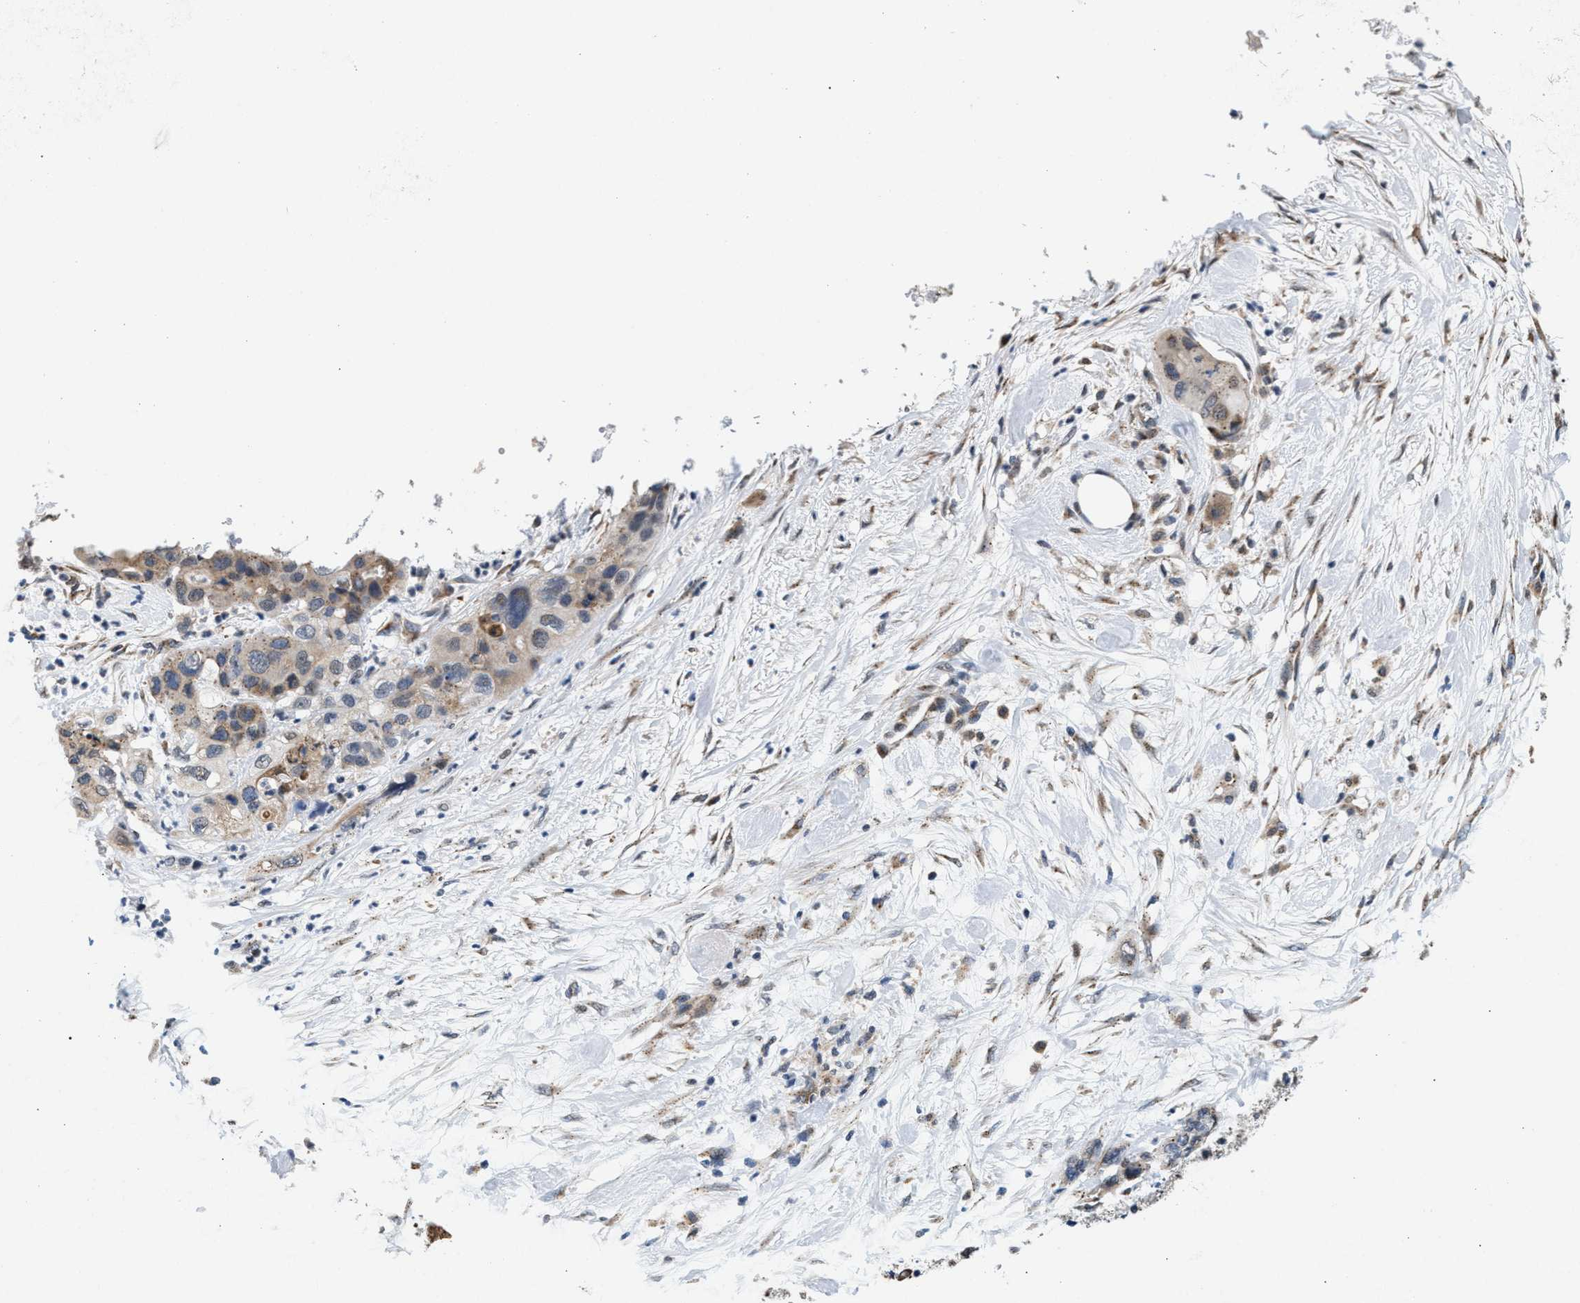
{"staining": {"intensity": "weak", "quantity": ">75%", "location": "cytoplasmic/membranous"}, "tissue": "pancreatic cancer", "cell_type": "Tumor cells", "image_type": "cancer", "snomed": [{"axis": "morphology", "description": "Adenocarcinoma, NOS"}, {"axis": "topography", "description": "Pancreas"}], "caption": "An image of human pancreatic cancer (adenocarcinoma) stained for a protein shows weak cytoplasmic/membranous brown staining in tumor cells.", "gene": "KCNMB2", "patient": {"sex": "female", "age": 71}}